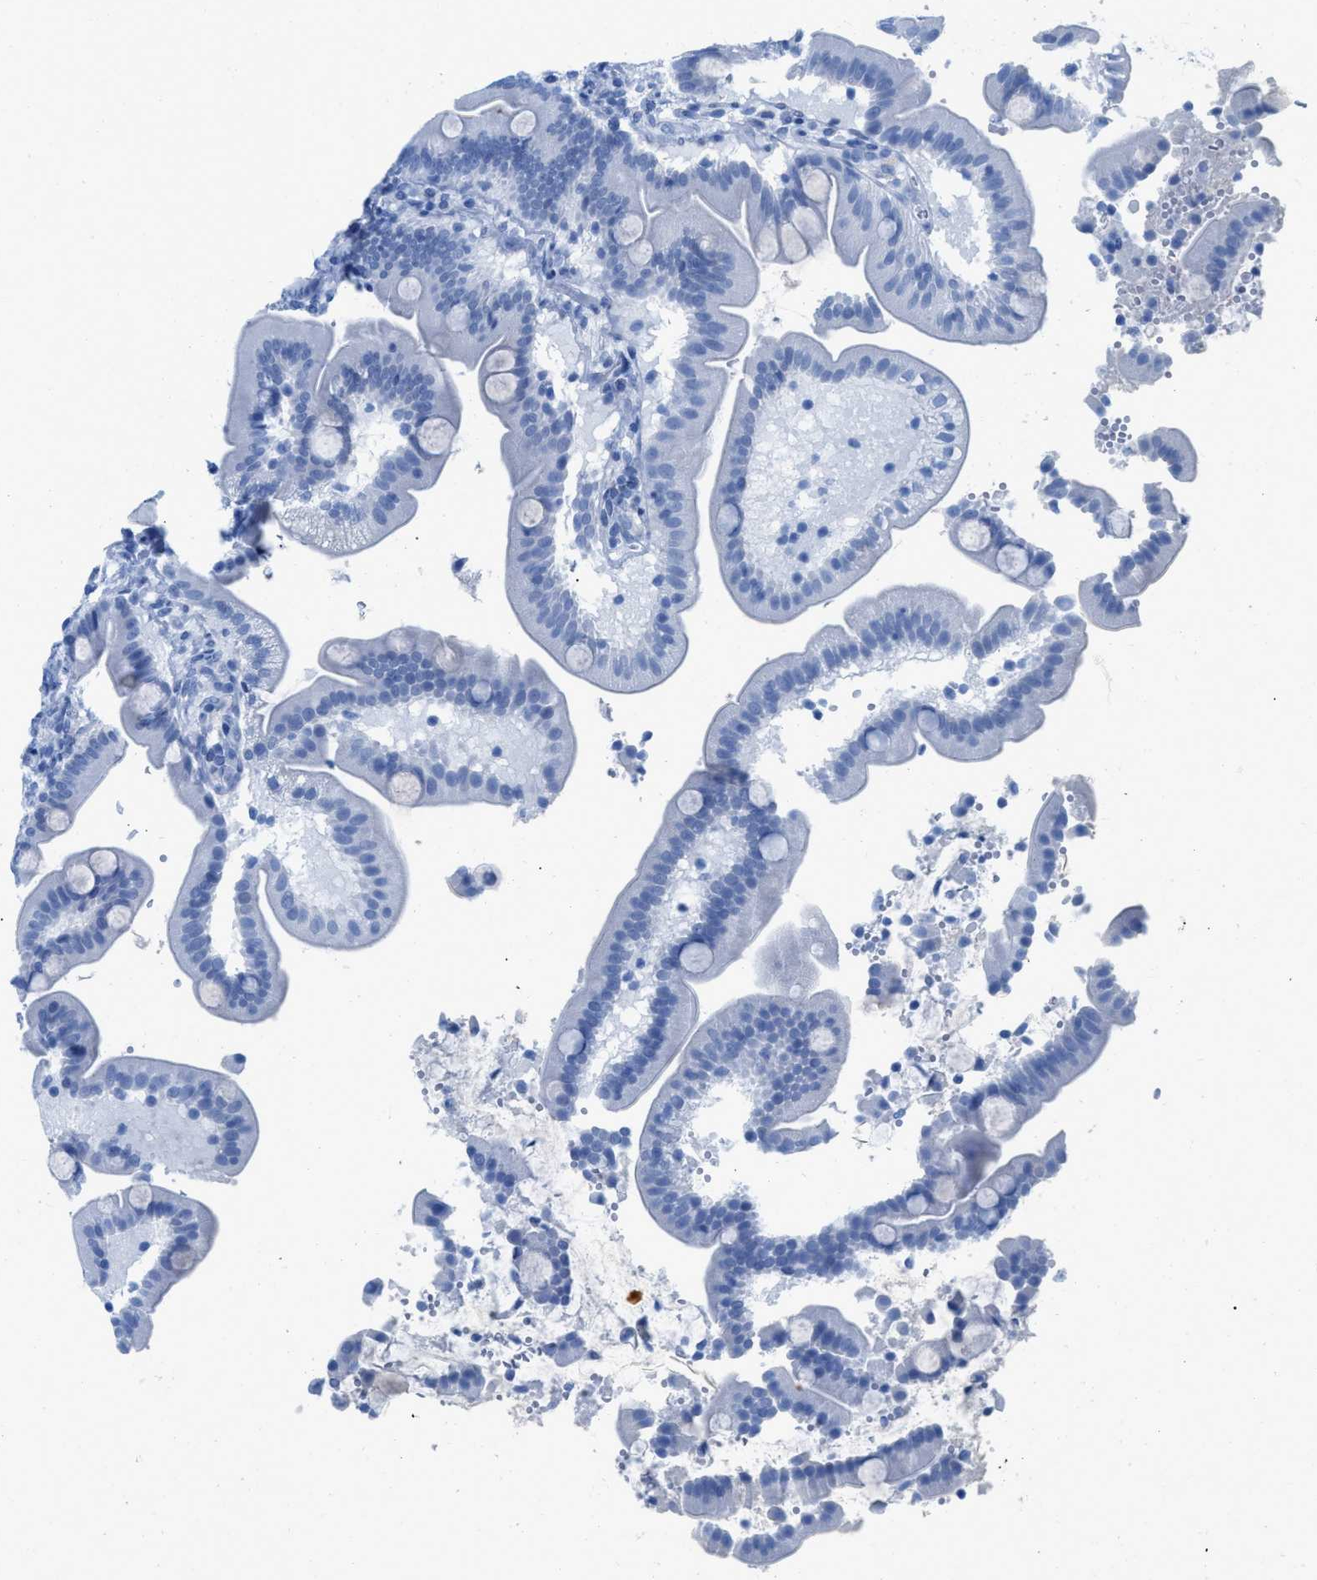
{"staining": {"intensity": "negative", "quantity": "none", "location": "none"}, "tissue": "duodenum", "cell_type": "Glandular cells", "image_type": "normal", "snomed": [{"axis": "morphology", "description": "Normal tissue, NOS"}, {"axis": "topography", "description": "Duodenum"}], "caption": "DAB immunohistochemical staining of benign duodenum reveals no significant positivity in glandular cells. (Brightfield microscopy of DAB immunohistochemistry (IHC) at high magnification).", "gene": "TCL1A", "patient": {"sex": "male", "age": 54}}